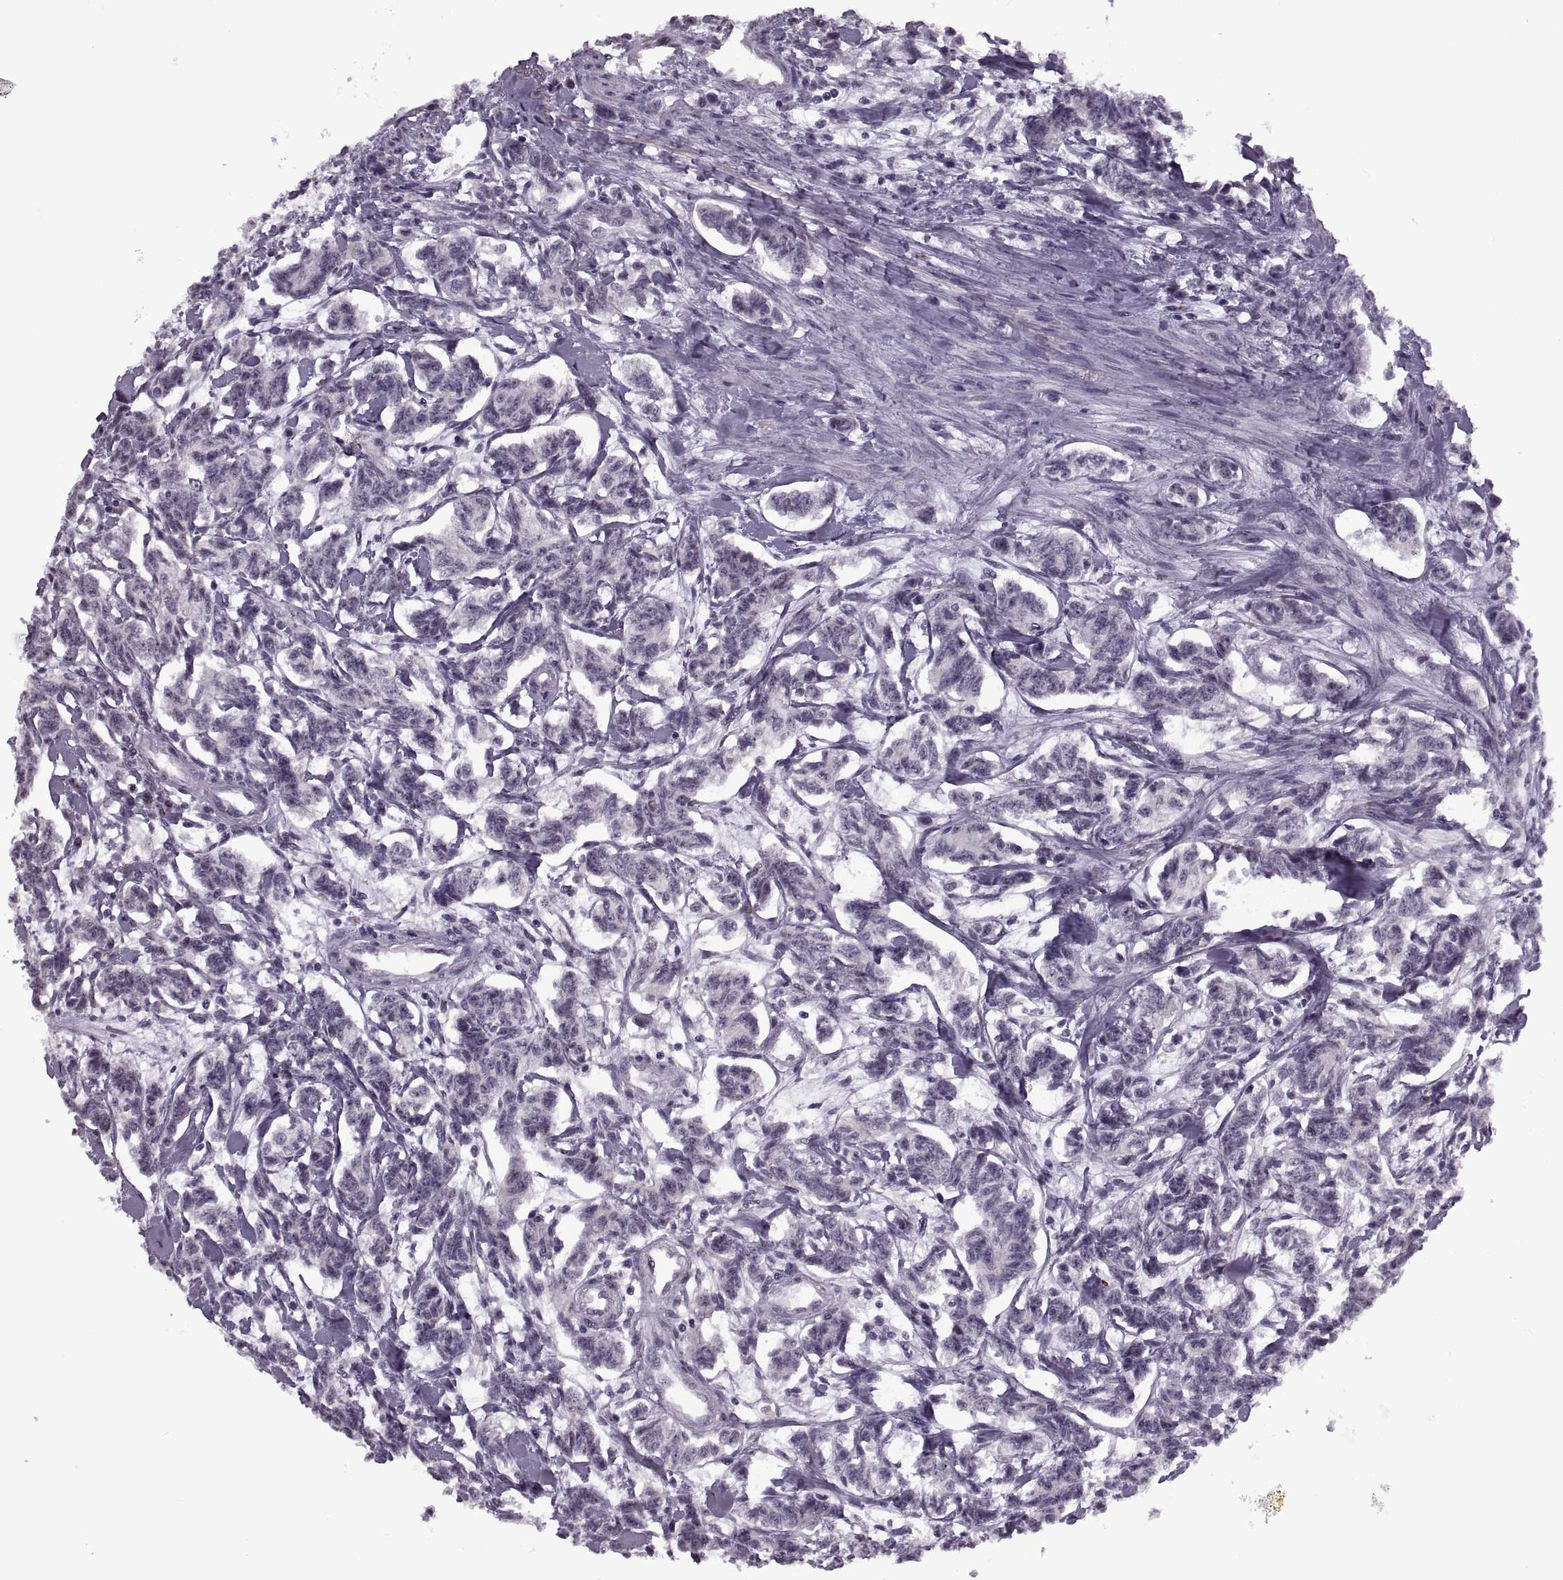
{"staining": {"intensity": "negative", "quantity": "none", "location": "none"}, "tissue": "carcinoid", "cell_type": "Tumor cells", "image_type": "cancer", "snomed": [{"axis": "morphology", "description": "Carcinoid, malignant, NOS"}, {"axis": "topography", "description": "Kidney"}], "caption": "Tumor cells show no significant expression in malignant carcinoid.", "gene": "PRSS37", "patient": {"sex": "female", "age": 41}}